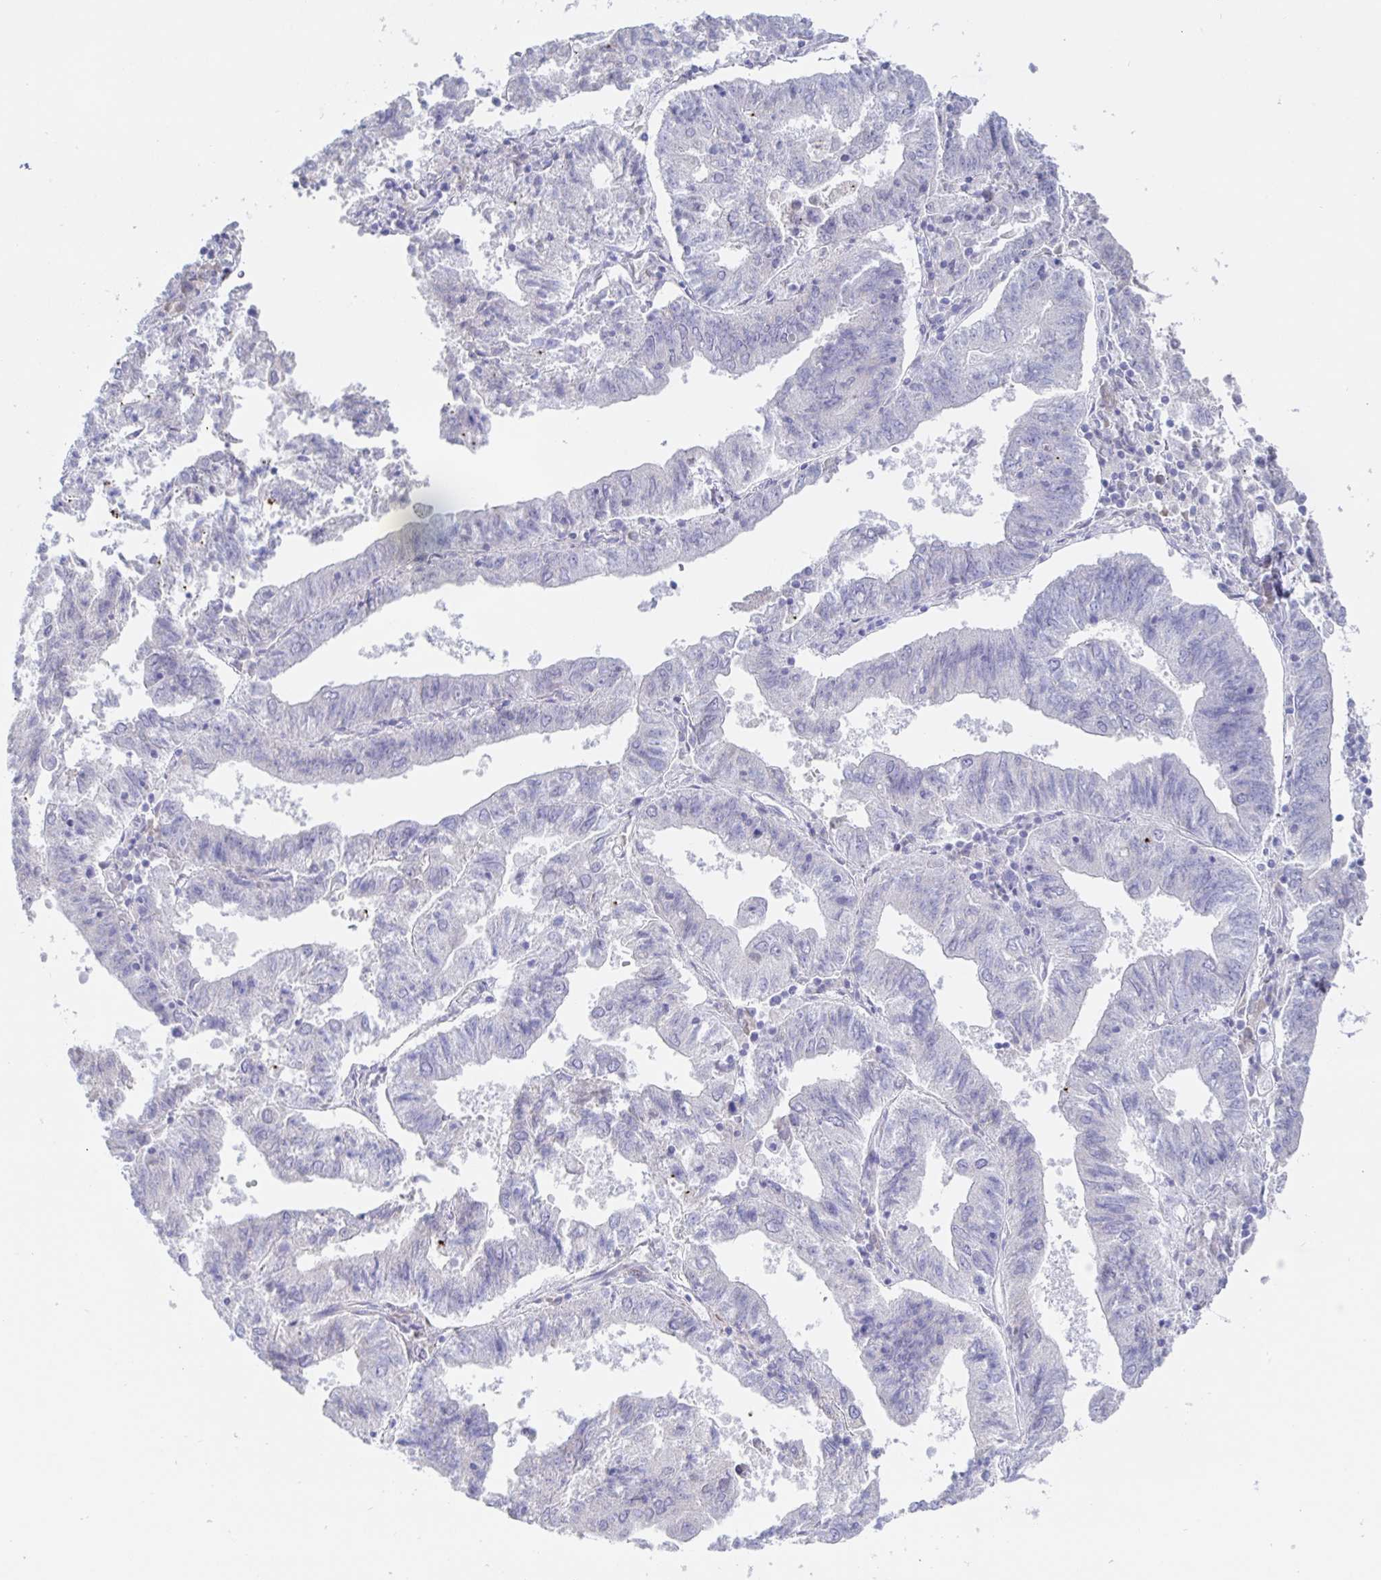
{"staining": {"intensity": "negative", "quantity": "none", "location": "none"}, "tissue": "endometrial cancer", "cell_type": "Tumor cells", "image_type": "cancer", "snomed": [{"axis": "morphology", "description": "Adenocarcinoma, NOS"}, {"axis": "topography", "description": "Endometrium"}], "caption": "This is an immunohistochemistry histopathology image of human endometrial cancer (adenocarcinoma). There is no expression in tumor cells.", "gene": "SIAH3", "patient": {"sex": "female", "age": 82}}